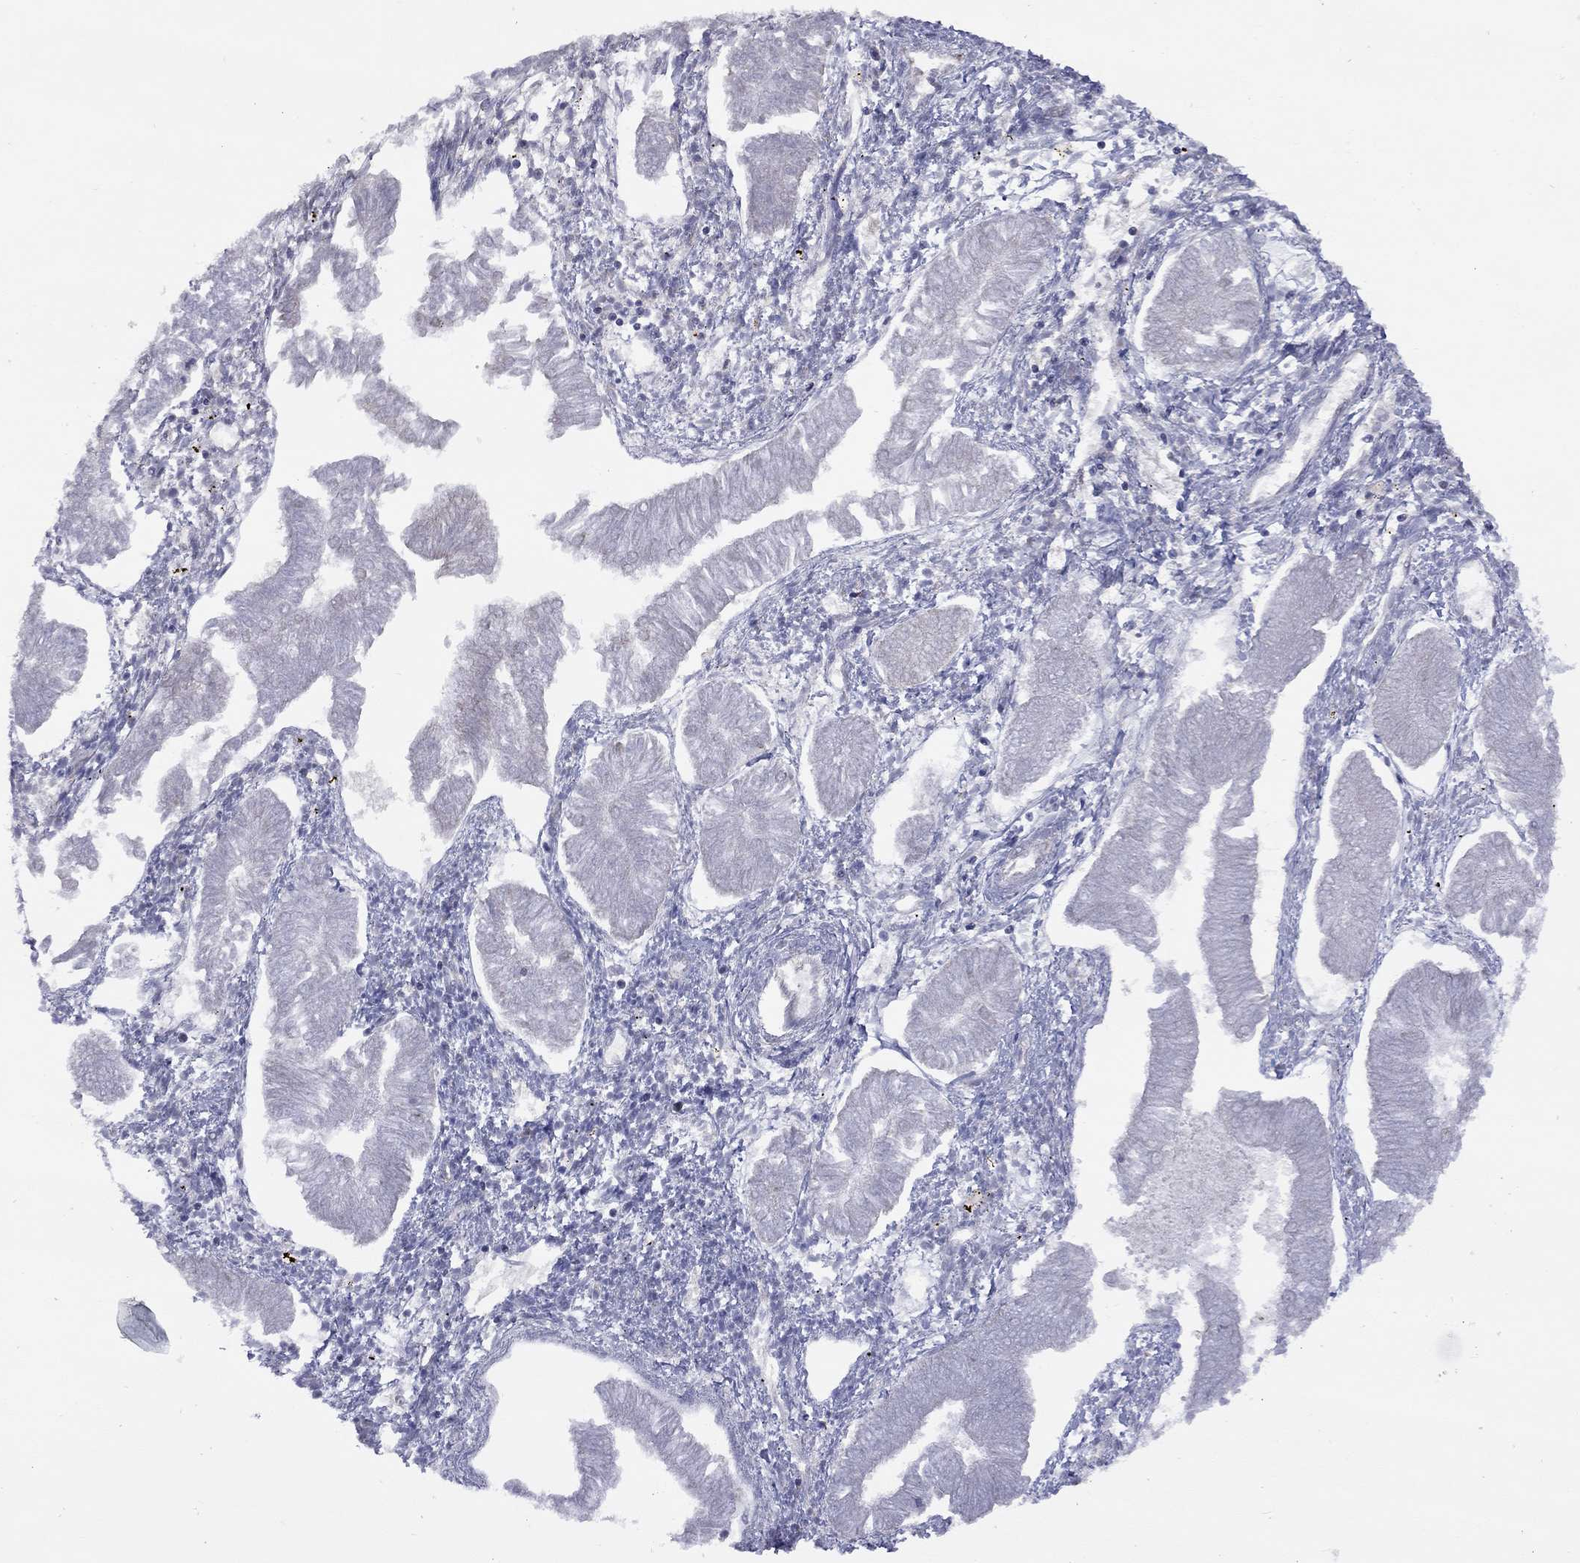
{"staining": {"intensity": "negative", "quantity": "none", "location": "none"}, "tissue": "endometrial cancer", "cell_type": "Tumor cells", "image_type": "cancer", "snomed": [{"axis": "morphology", "description": "Adenocarcinoma, NOS"}, {"axis": "topography", "description": "Endometrium"}], "caption": "Immunohistochemistry (IHC) photomicrograph of endometrial cancer stained for a protein (brown), which reveals no expression in tumor cells.", "gene": "NDUFB1", "patient": {"sex": "female", "age": 53}}